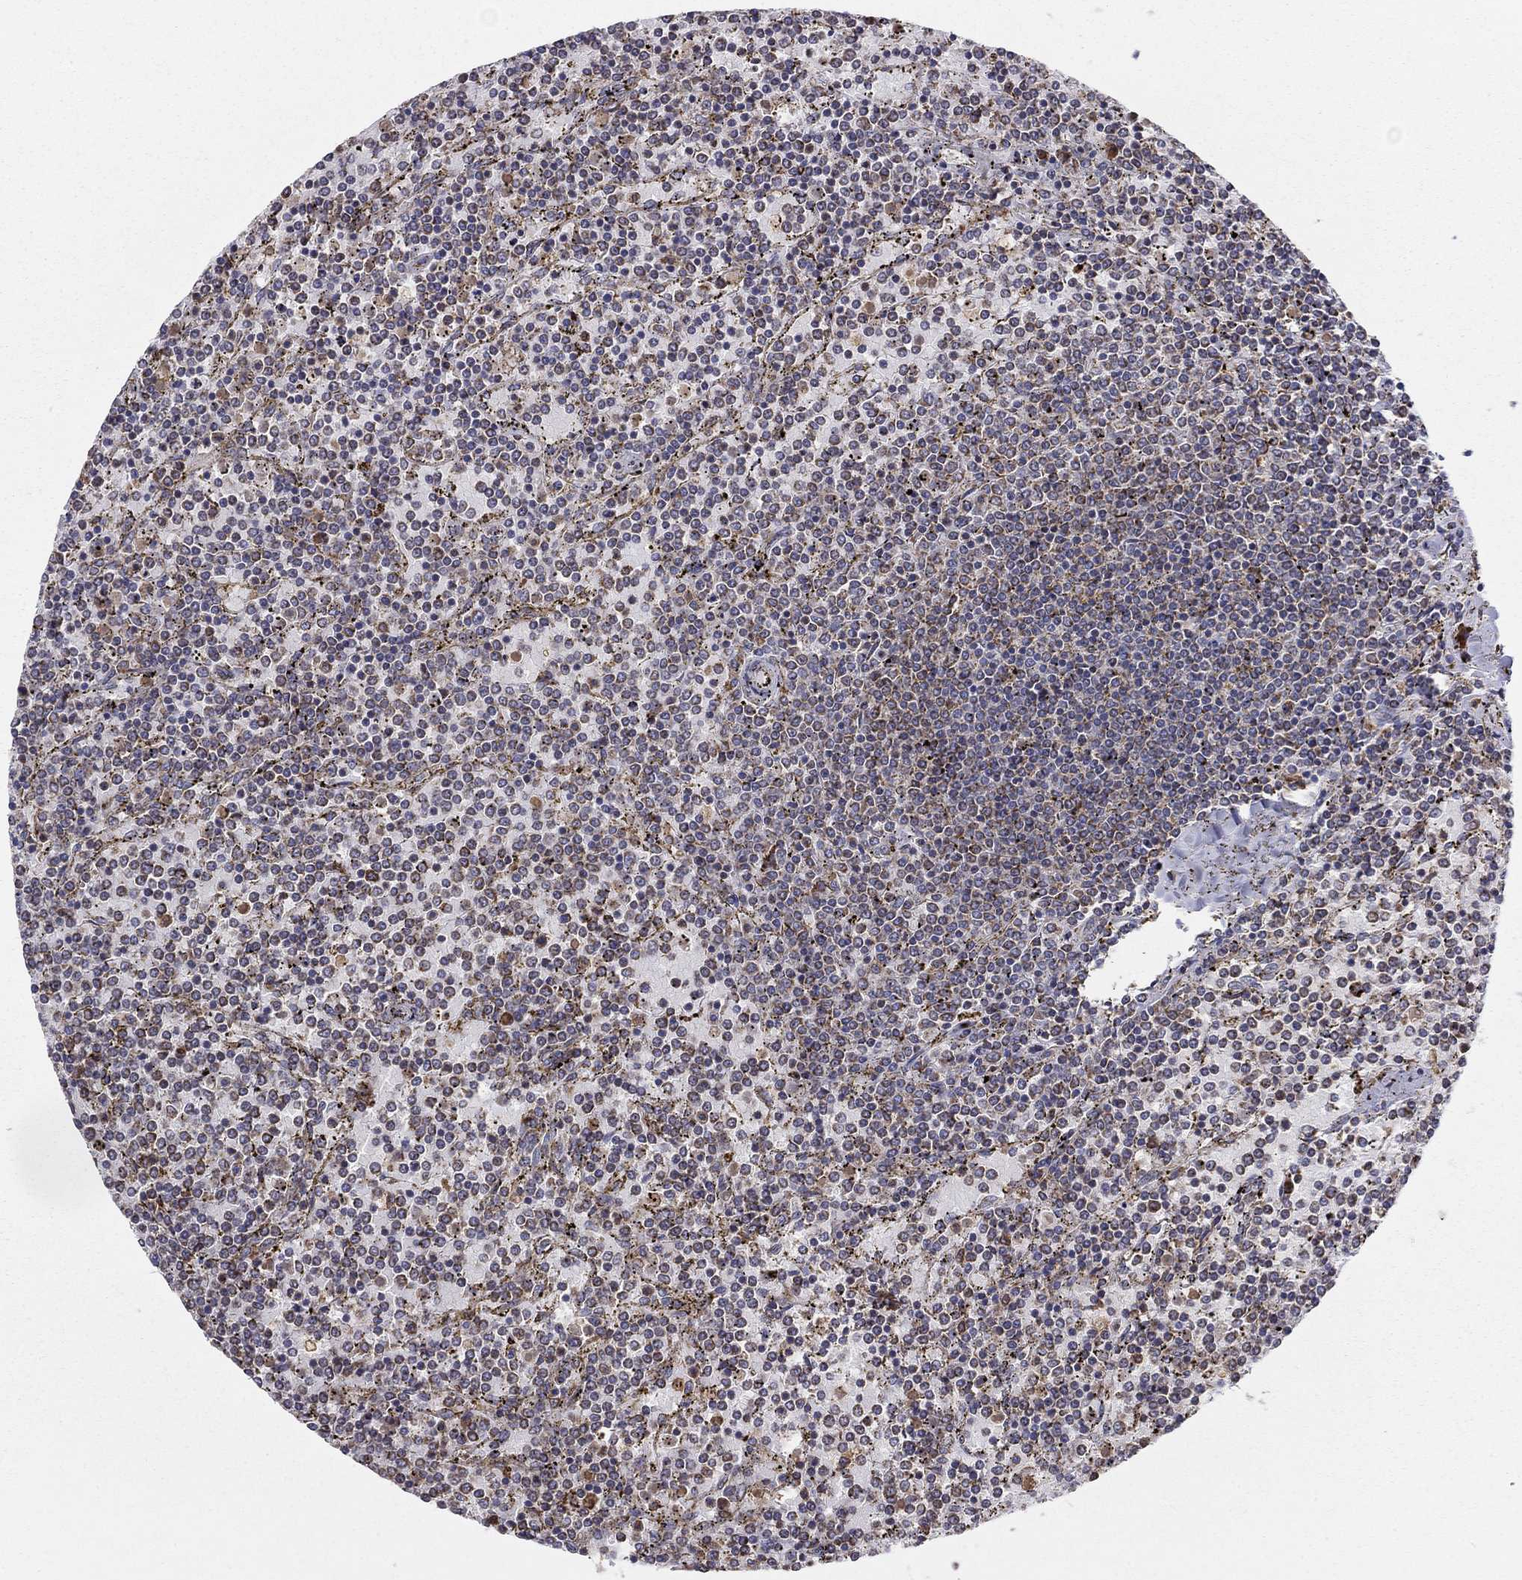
{"staining": {"intensity": "negative", "quantity": "none", "location": "none"}, "tissue": "lymphoma", "cell_type": "Tumor cells", "image_type": "cancer", "snomed": [{"axis": "morphology", "description": "Malignant lymphoma, non-Hodgkin's type, Low grade"}, {"axis": "topography", "description": "Spleen"}], "caption": "Protein analysis of lymphoma shows no significant expression in tumor cells.", "gene": "PRDX4", "patient": {"sex": "female", "age": 77}}